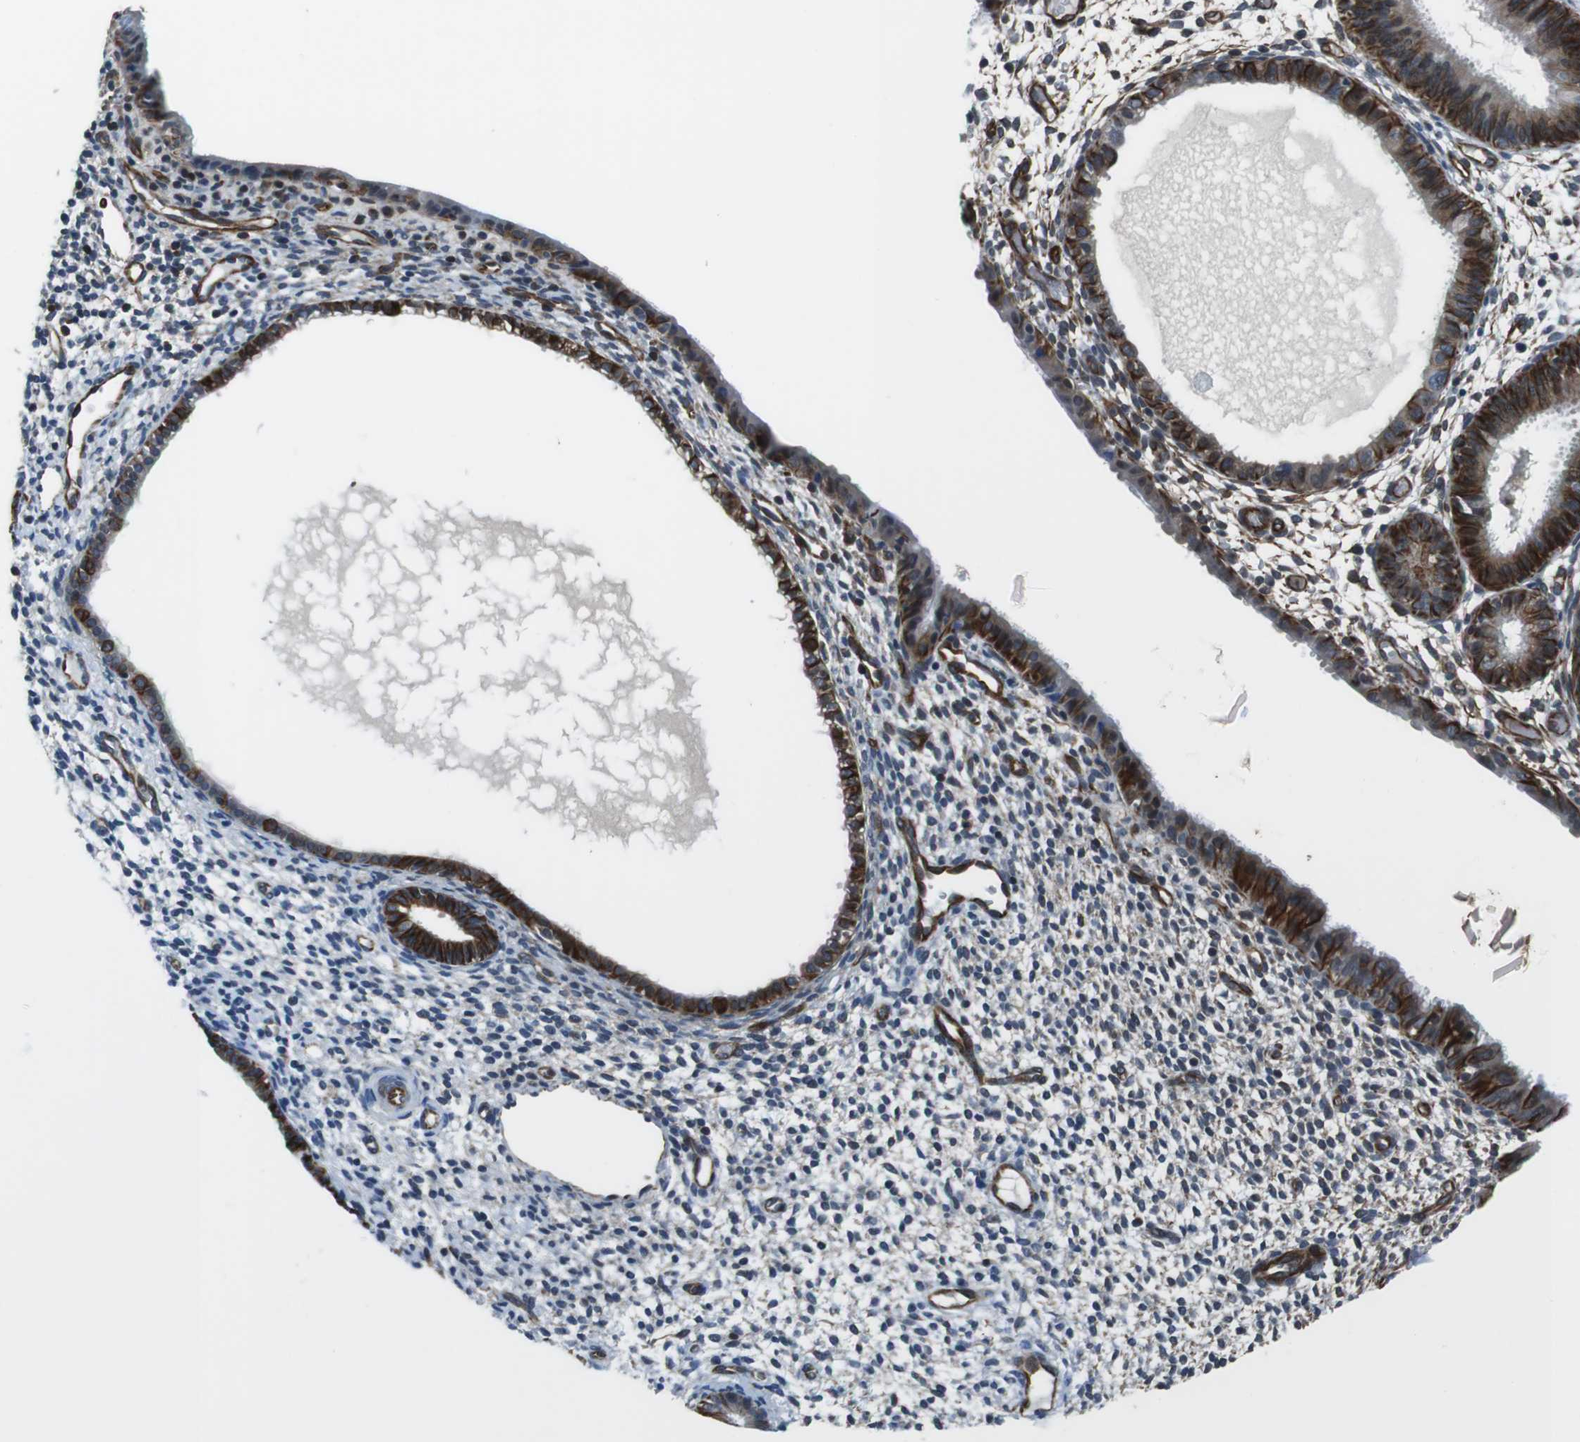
{"staining": {"intensity": "negative", "quantity": "none", "location": "none"}, "tissue": "endometrium", "cell_type": "Cells in endometrial stroma", "image_type": "normal", "snomed": [{"axis": "morphology", "description": "Normal tissue, NOS"}, {"axis": "topography", "description": "Endometrium"}], "caption": "Immunohistochemistry (IHC) of unremarkable endometrium exhibits no expression in cells in endometrial stroma.", "gene": "LRRC49", "patient": {"sex": "female", "age": 61}}